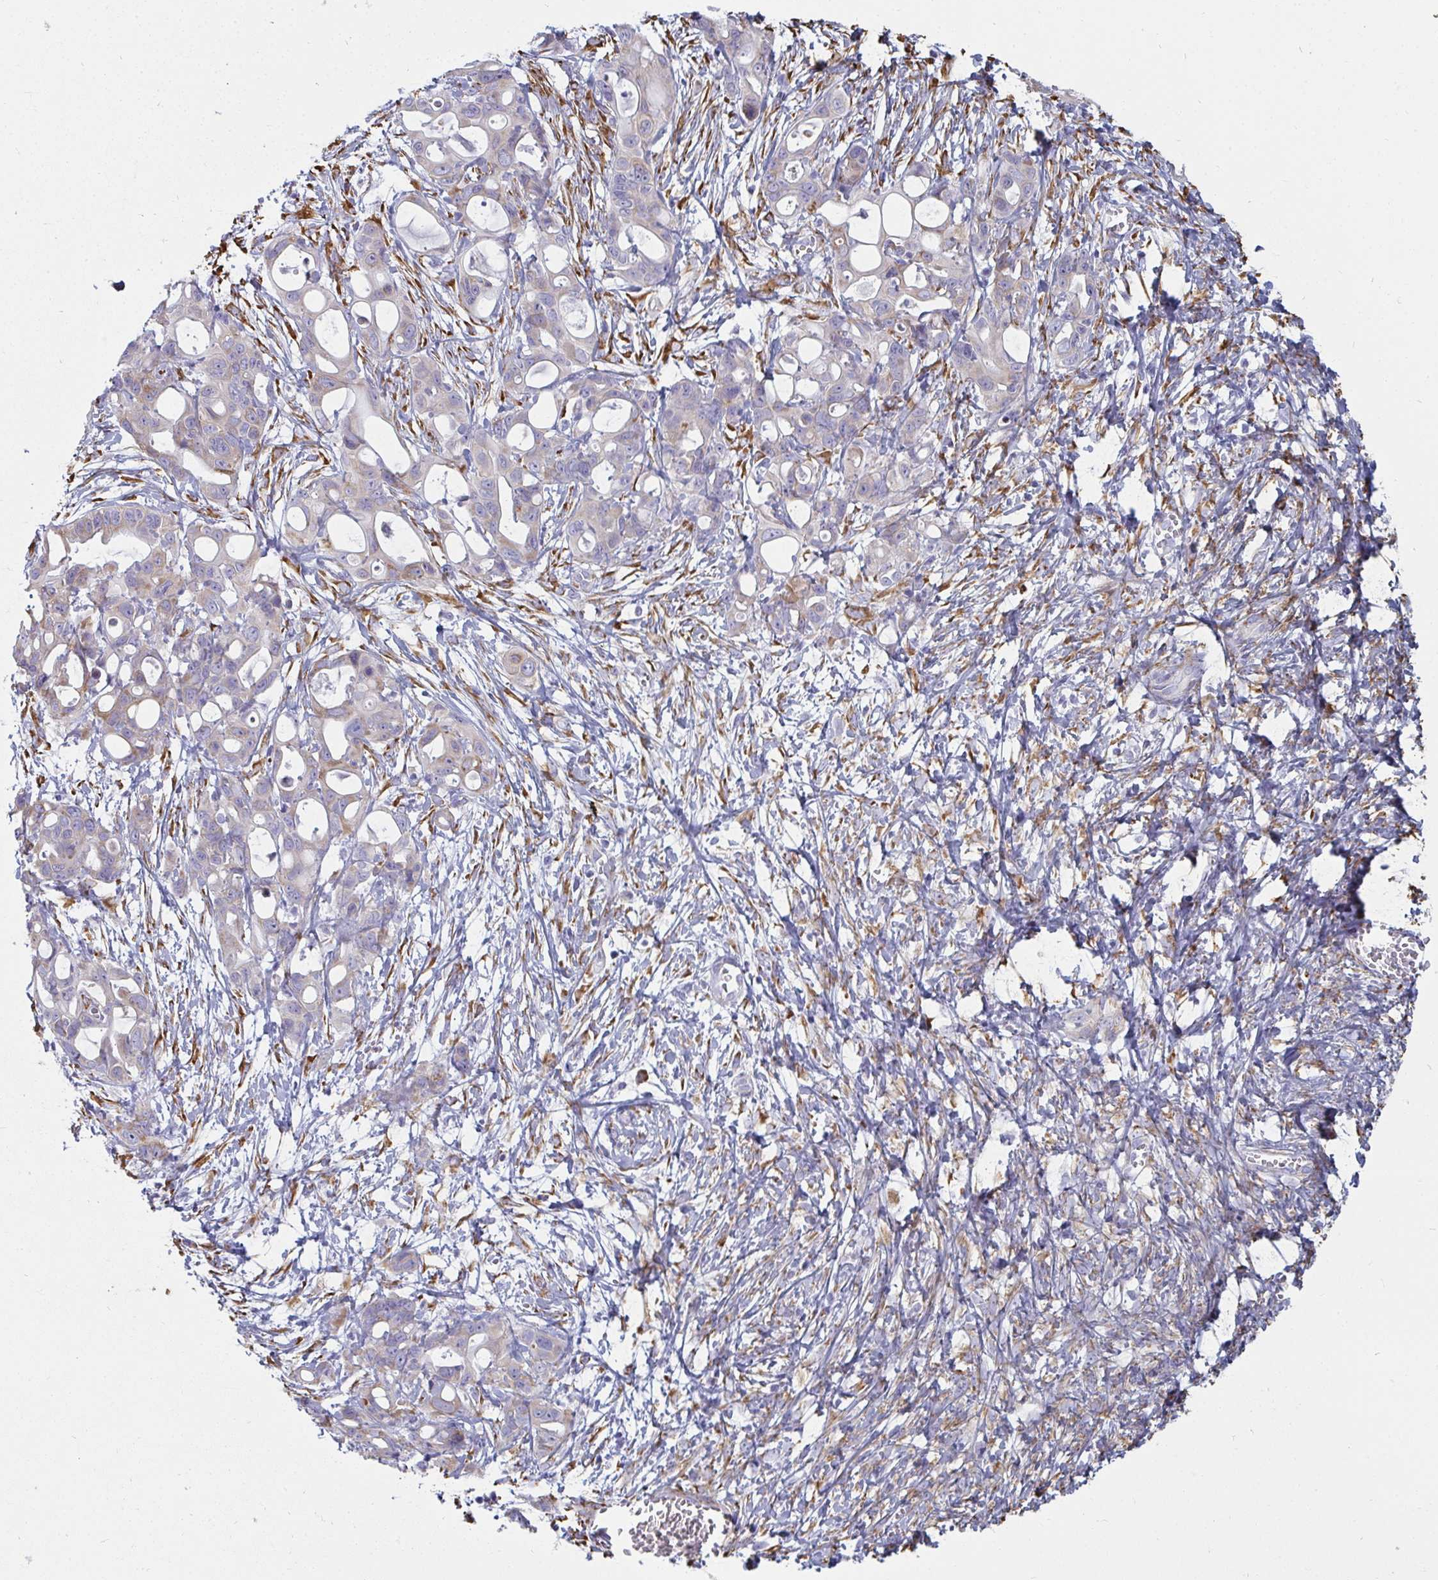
{"staining": {"intensity": "weak", "quantity": "<25%", "location": "cytoplasmic/membranous"}, "tissue": "ovarian cancer", "cell_type": "Tumor cells", "image_type": "cancer", "snomed": [{"axis": "morphology", "description": "Cystadenocarcinoma, mucinous, NOS"}, {"axis": "topography", "description": "Ovary"}], "caption": "Tumor cells show no significant protein expression in ovarian cancer (mucinous cystadenocarcinoma).", "gene": "SHROOM1", "patient": {"sex": "female", "age": 70}}